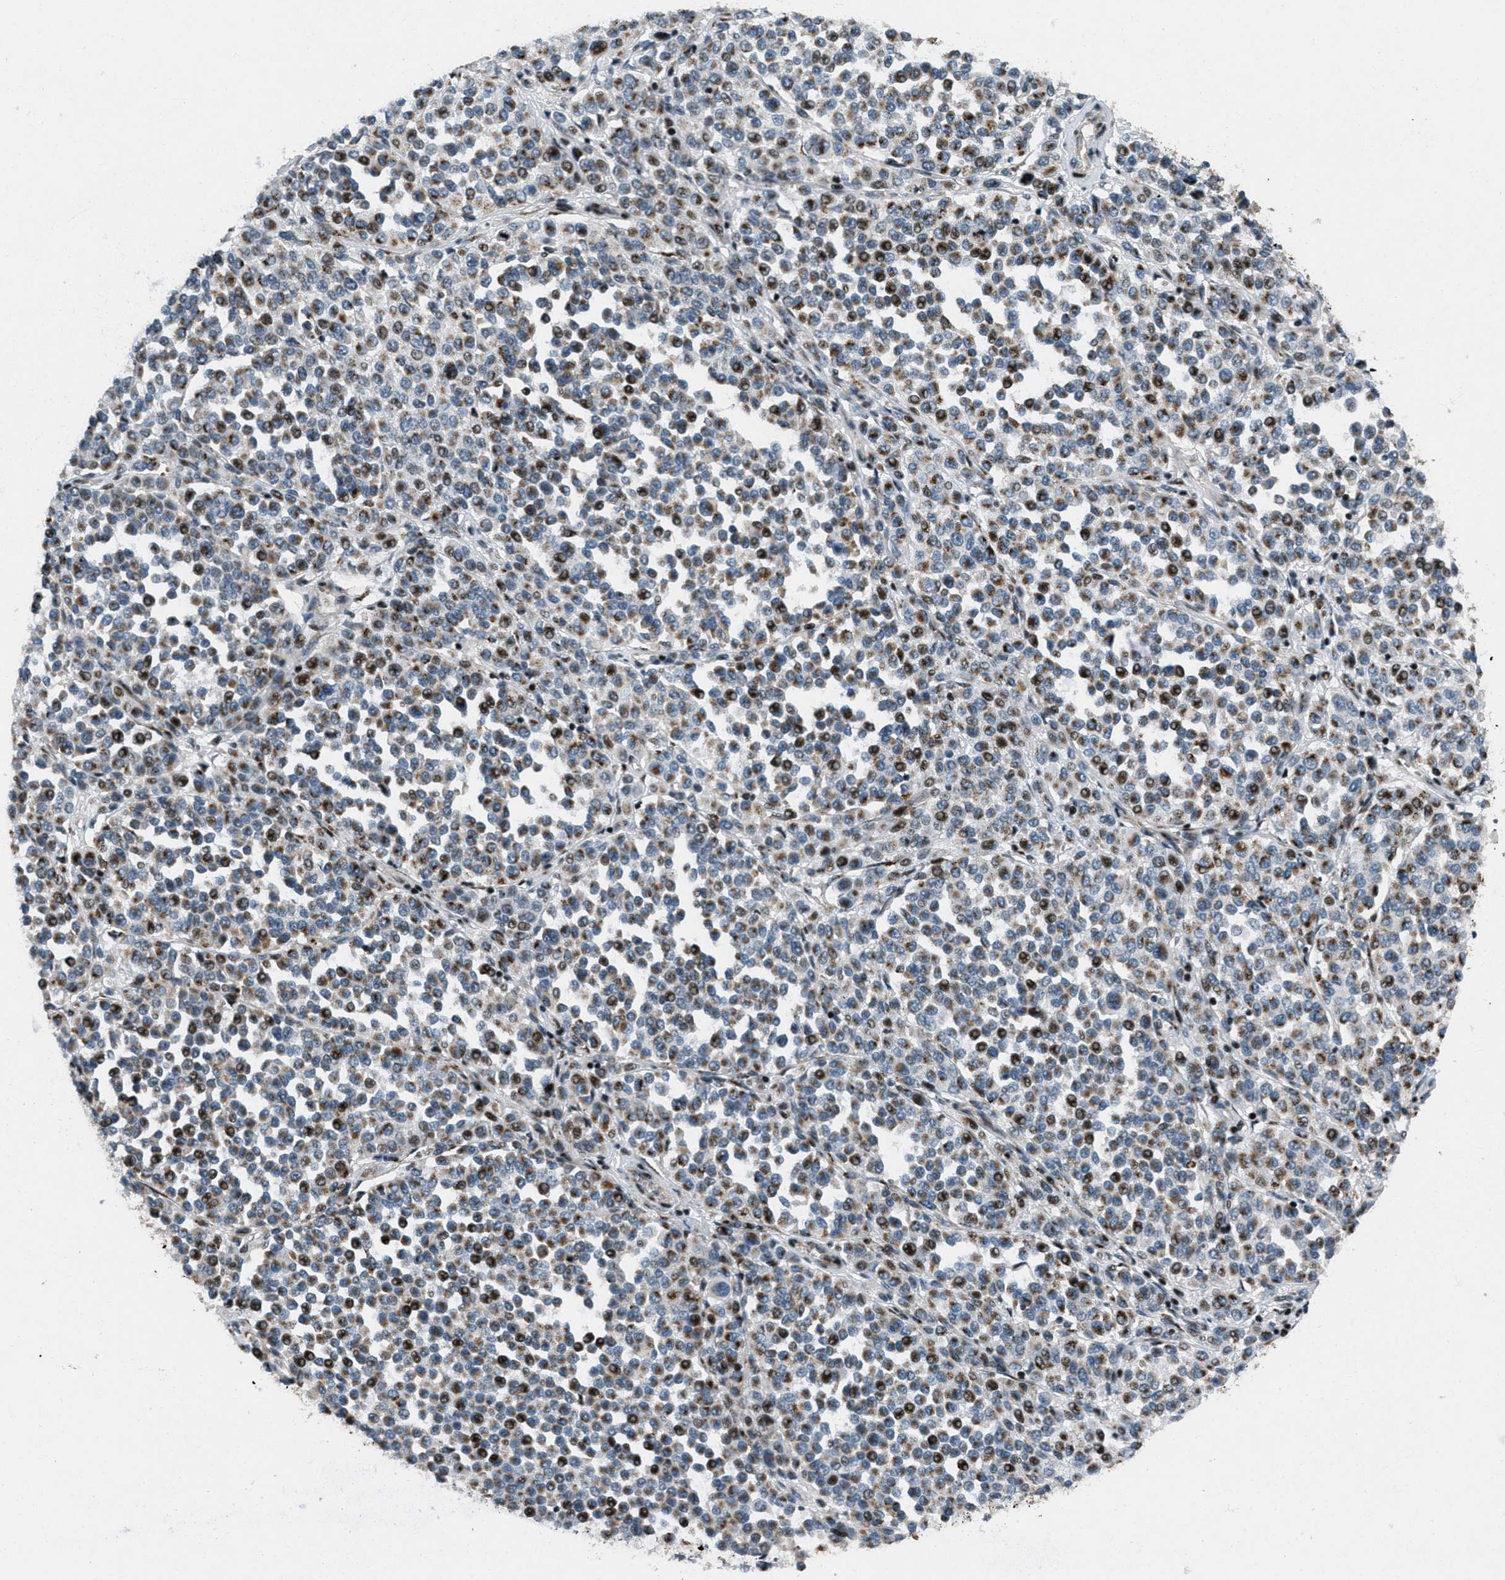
{"staining": {"intensity": "strong", "quantity": "25%-75%", "location": "cytoplasmic/membranous,nuclear"}, "tissue": "melanoma", "cell_type": "Tumor cells", "image_type": "cancer", "snomed": [{"axis": "morphology", "description": "Malignant melanoma, Metastatic site"}, {"axis": "topography", "description": "Pancreas"}], "caption": "About 25%-75% of tumor cells in human malignant melanoma (metastatic site) display strong cytoplasmic/membranous and nuclear protein staining as visualized by brown immunohistochemical staining.", "gene": "GPC6", "patient": {"sex": "female", "age": 30}}